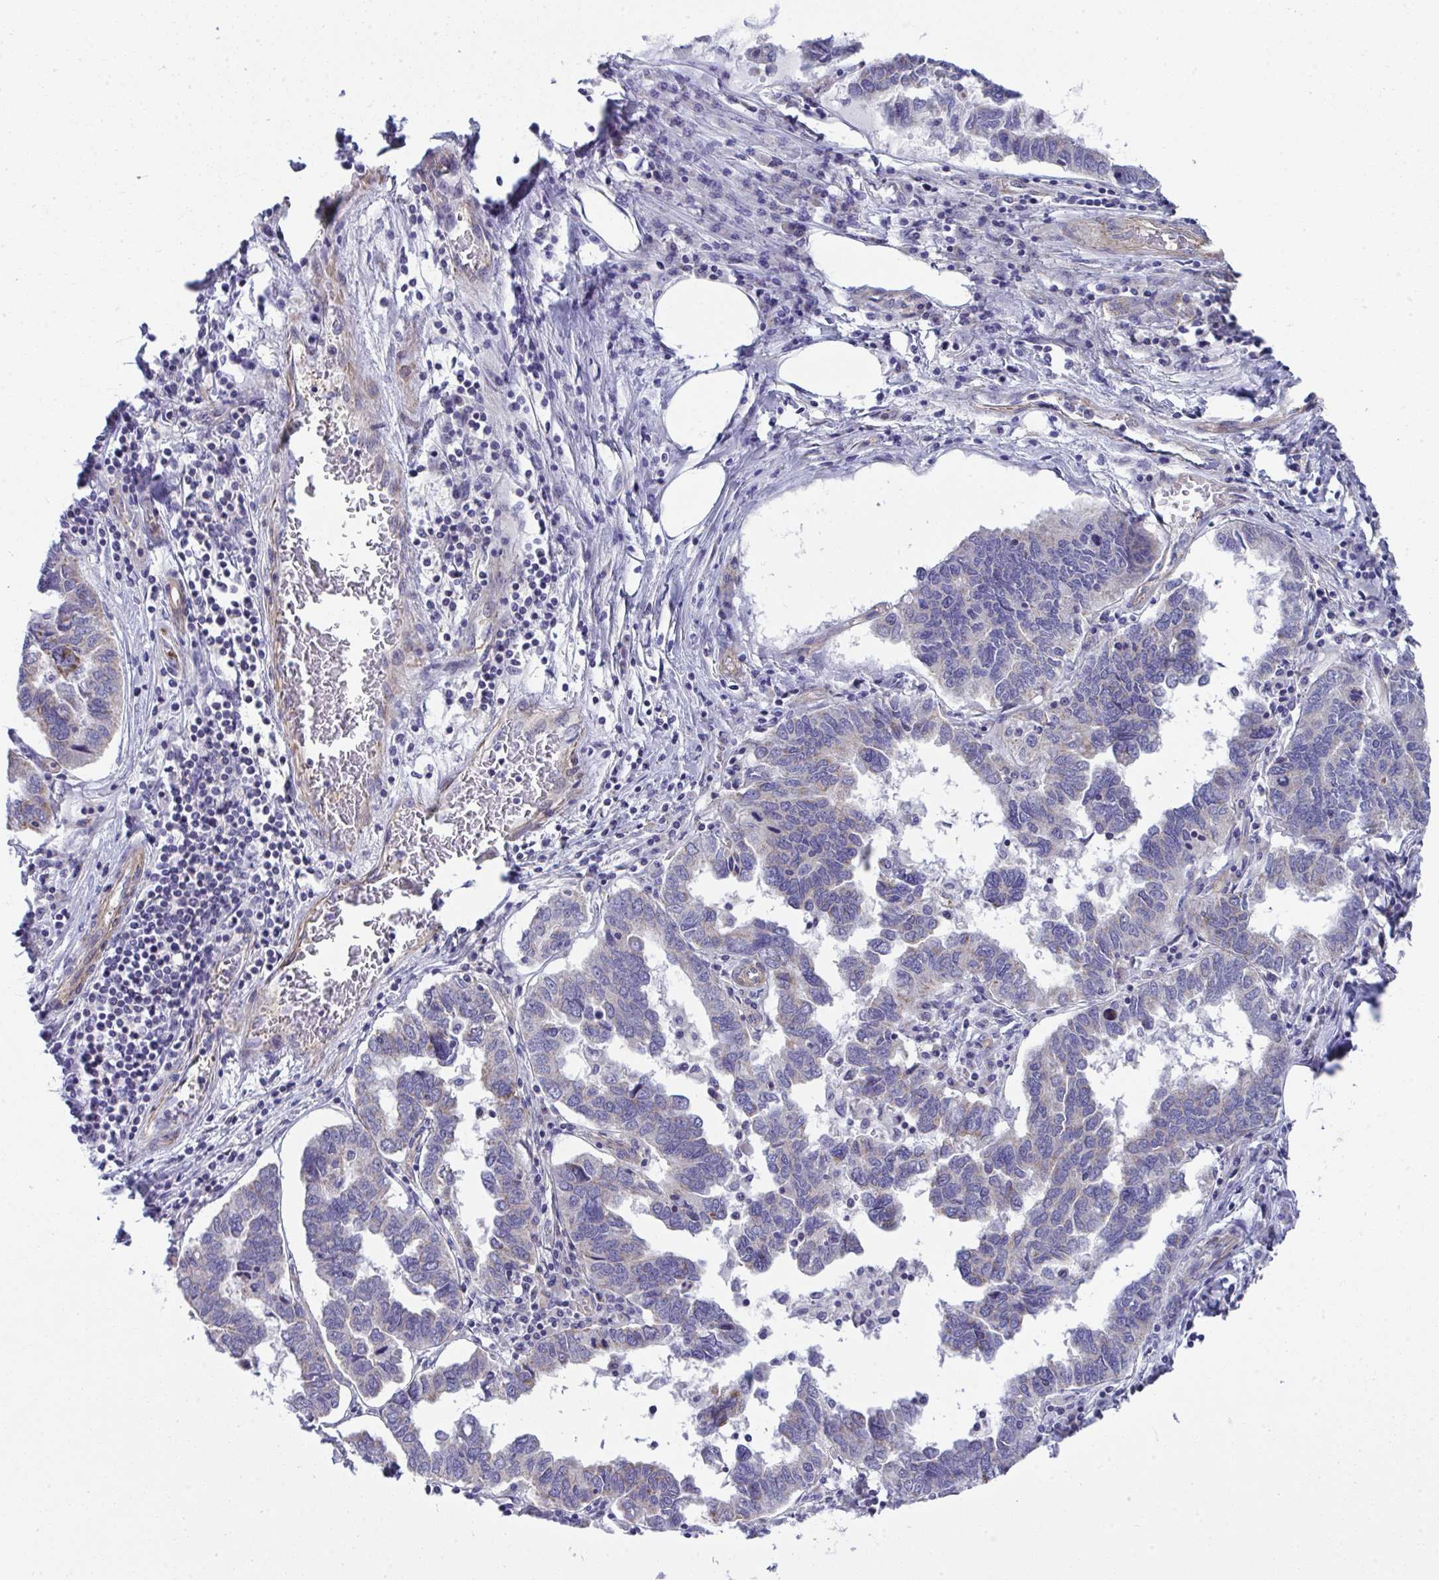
{"staining": {"intensity": "negative", "quantity": "none", "location": "none"}, "tissue": "ovarian cancer", "cell_type": "Tumor cells", "image_type": "cancer", "snomed": [{"axis": "morphology", "description": "Cystadenocarcinoma, serous, NOS"}, {"axis": "topography", "description": "Ovary"}], "caption": "Histopathology image shows no protein staining in tumor cells of ovarian cancer (serous cystadenocarcinoma) tissue.", "gene": "MYL12A", "patient": {"sex": "female", "age": 64}}